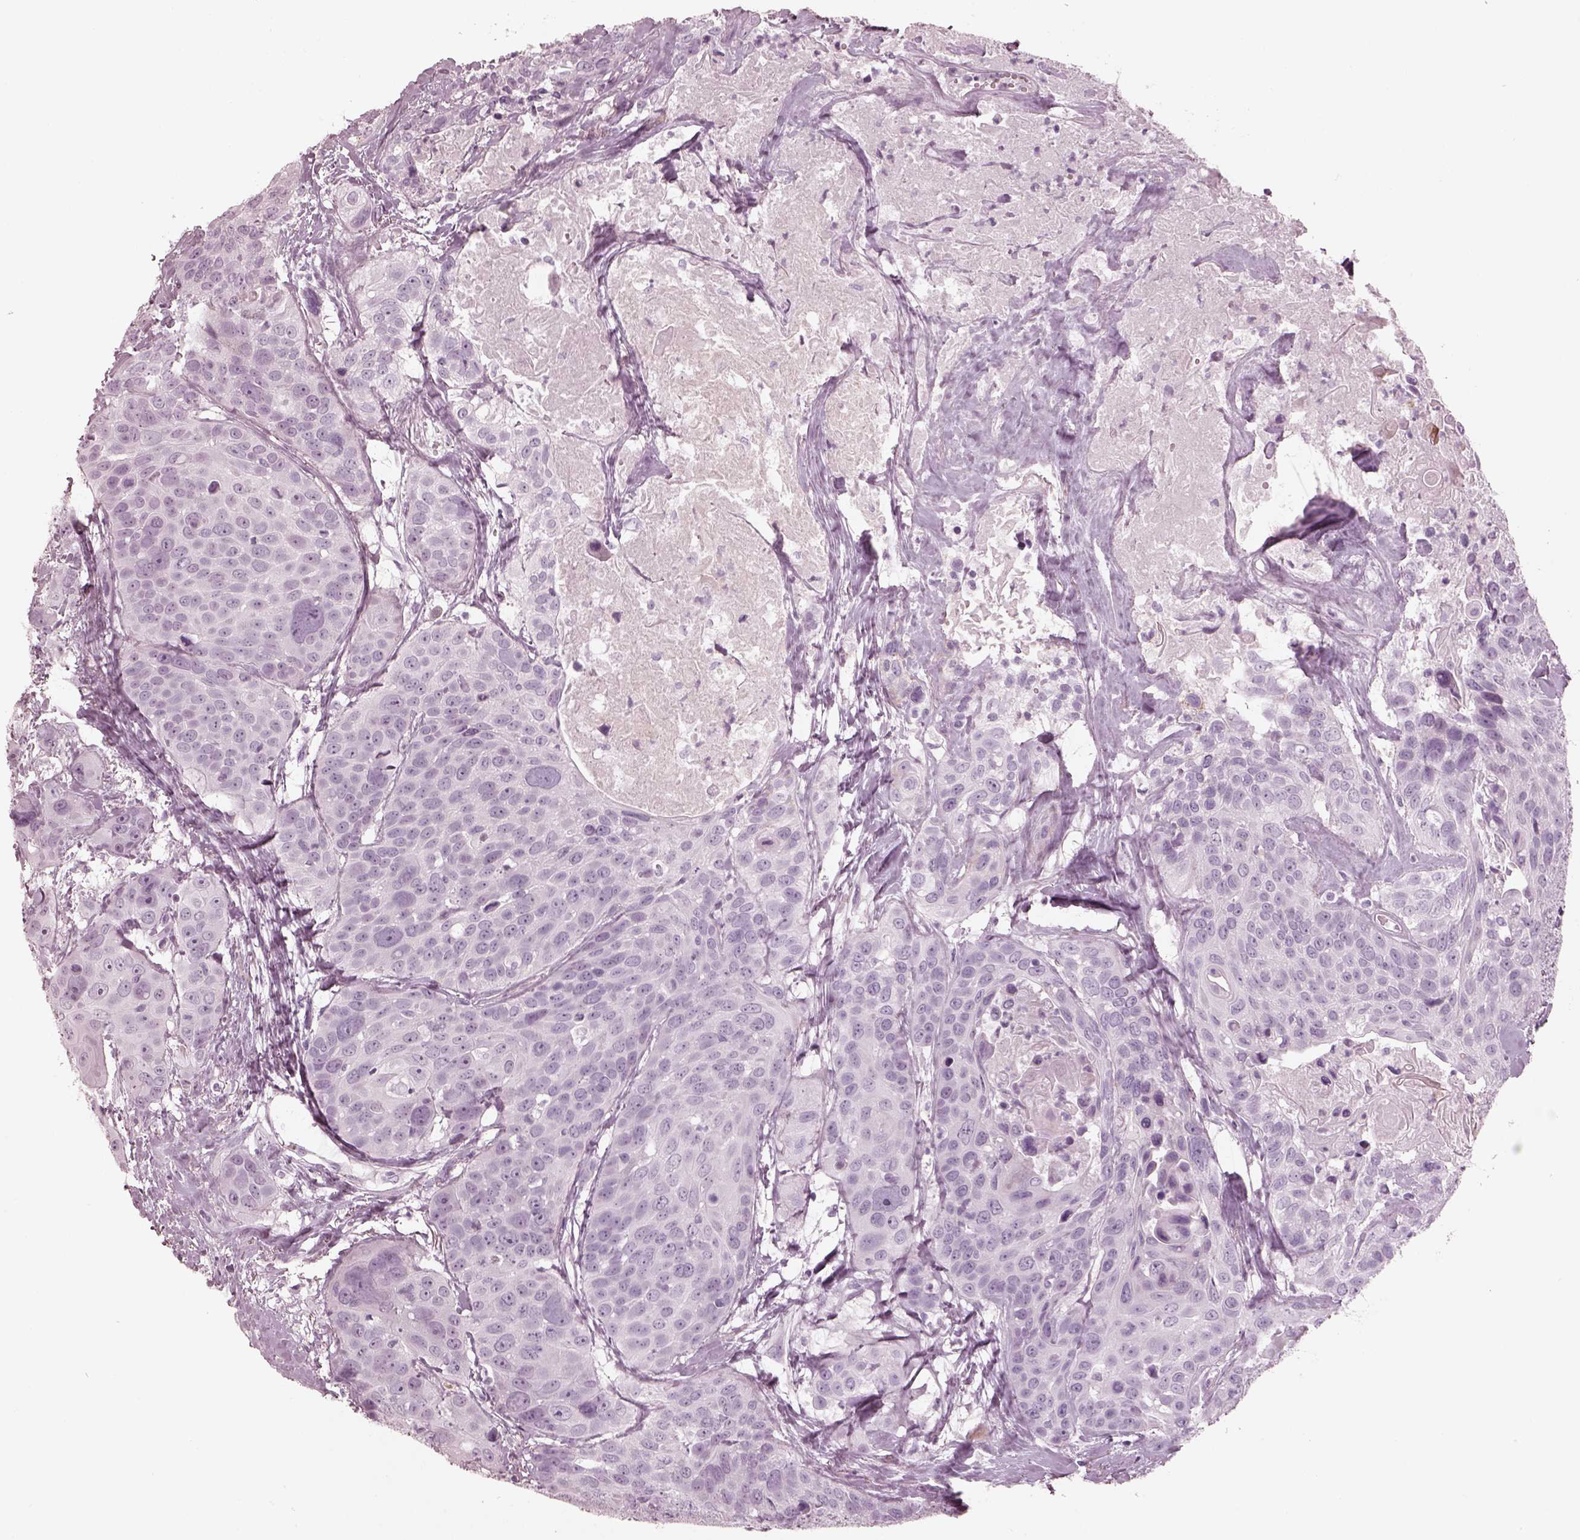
{"staining": {"intensity": "negative", "quantity": "none", "location": "none"}, "tissue": "head and neck cancer", "cell_type": "Tumor cells", "image_type": "cancer", "snomed": [{"axis": "morphology", "description": "Squamous cell carcinoma, NOS"}, {"axis": "topography", "description": "Oral tissue"}, {"axis": "topography", "description": "Head-Neck"}], "caption": "Immunohistochemical staining of head and neck squamous cell carcinoma demonstrates no significant staining in tumor cells.", "gene": "OPN4", "patient": {"sex": "male", "age": 56}}